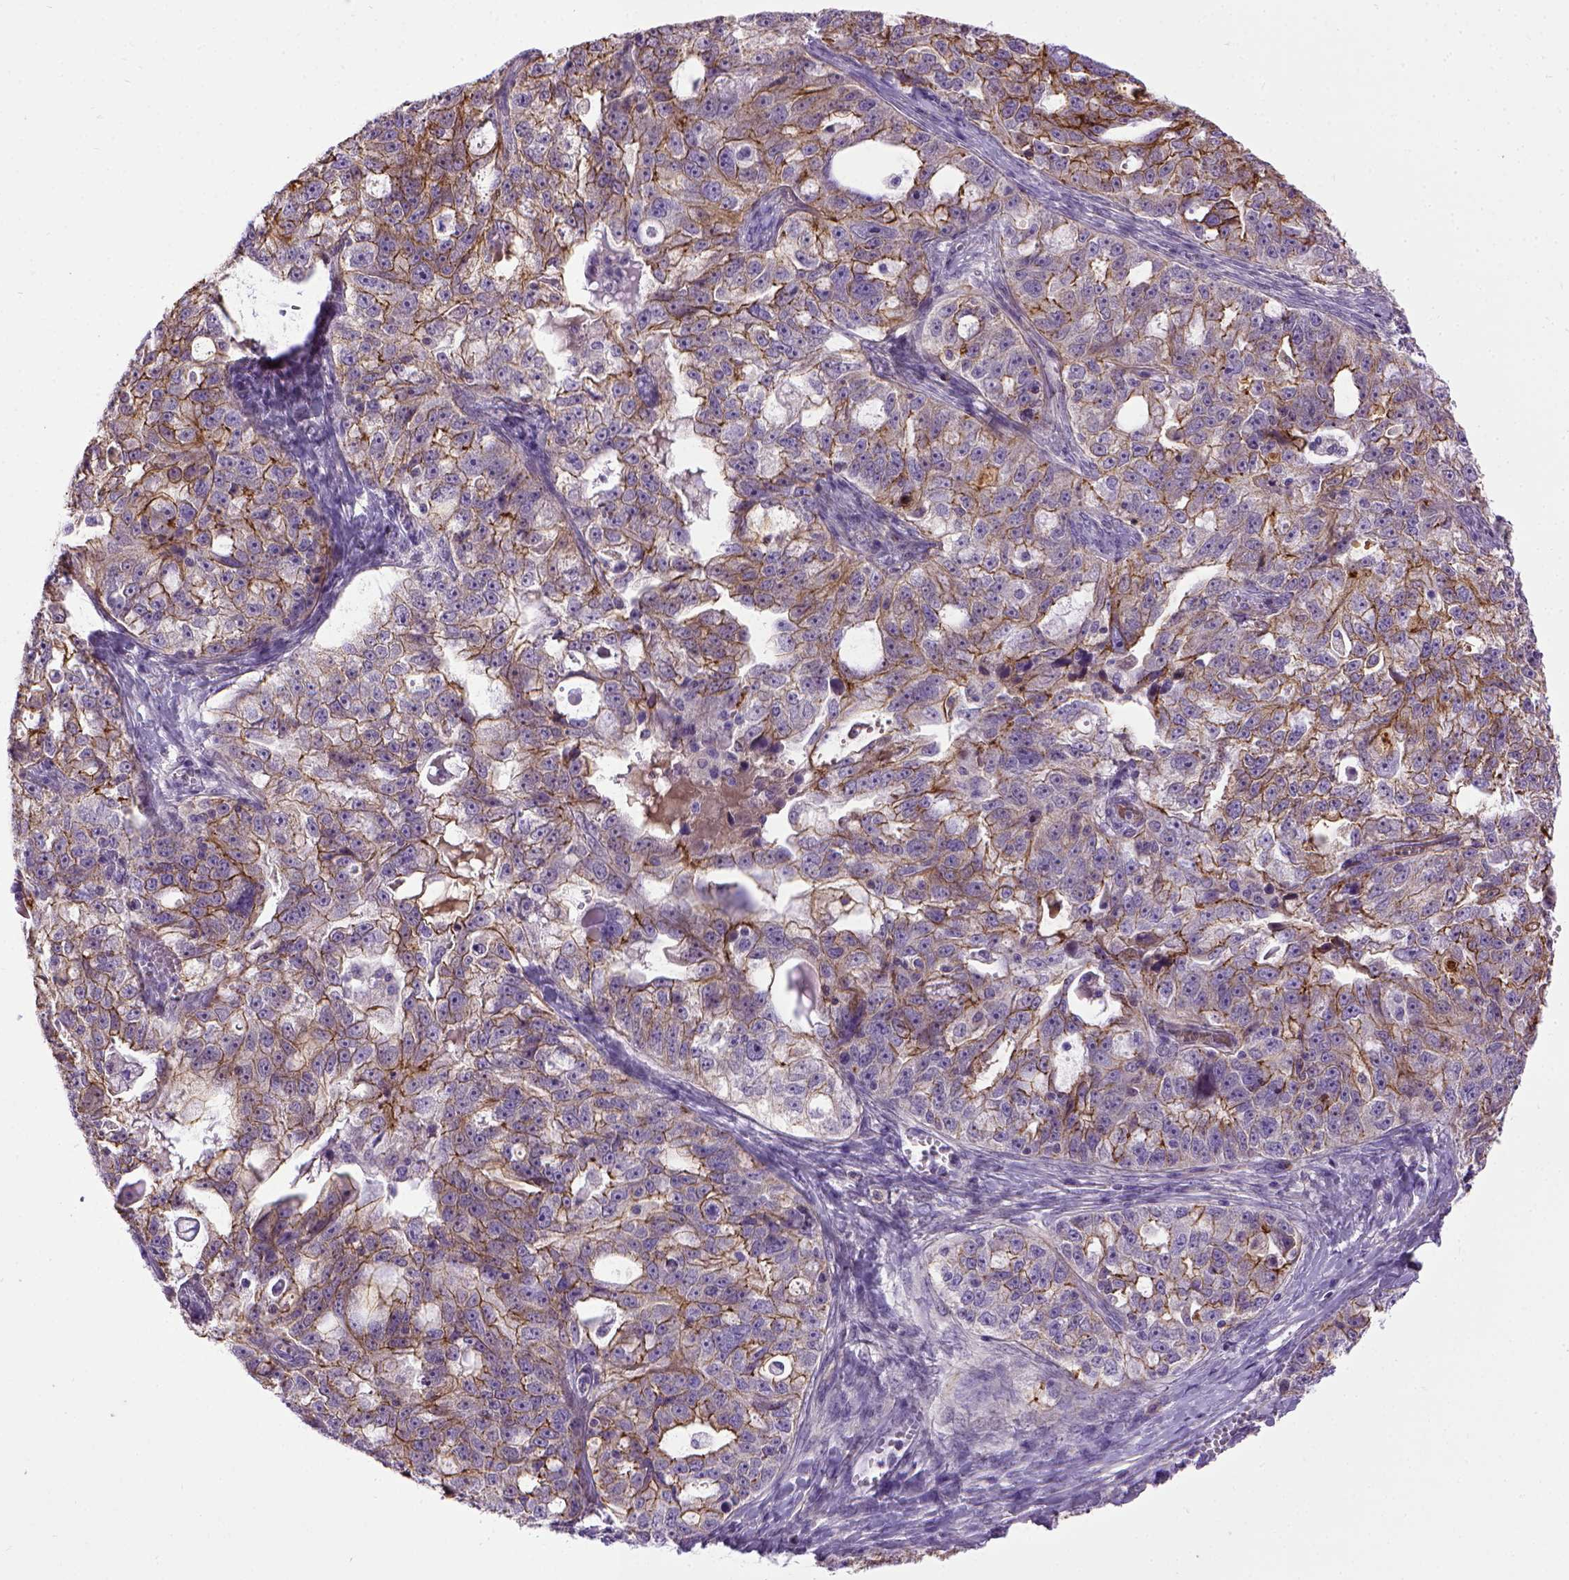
{"staining": {"intensity": "moderate", "quantity": "25%-75%", "location": "cytoplasmic/membranous"}, "tissue": "ovarian cancer", "cell_type": "Tumor cells", "image_type": "cancer", "snomed": [{"axis": "morphology", "description": "Cystadenocarcinoma, serous, NOS"}, {"axis": "topography", "description": "Ovary"}], "caption": "IHC staining of serous cystadenocarcinoma (ovarian), which shows medium levels of moderate cytoplasmic/membranous positivity in about 25%-75% of tumor cells indicating moderate cytoplasmic/membranous protein expression. The staining was performed using DAB (3,3'-diaminobenzidine) (brown) for protein detection and nuclei were counterstained in hematoxylin (blue).", "gene": "CDH1", "patient": {"sex": "female", "age": 51}}